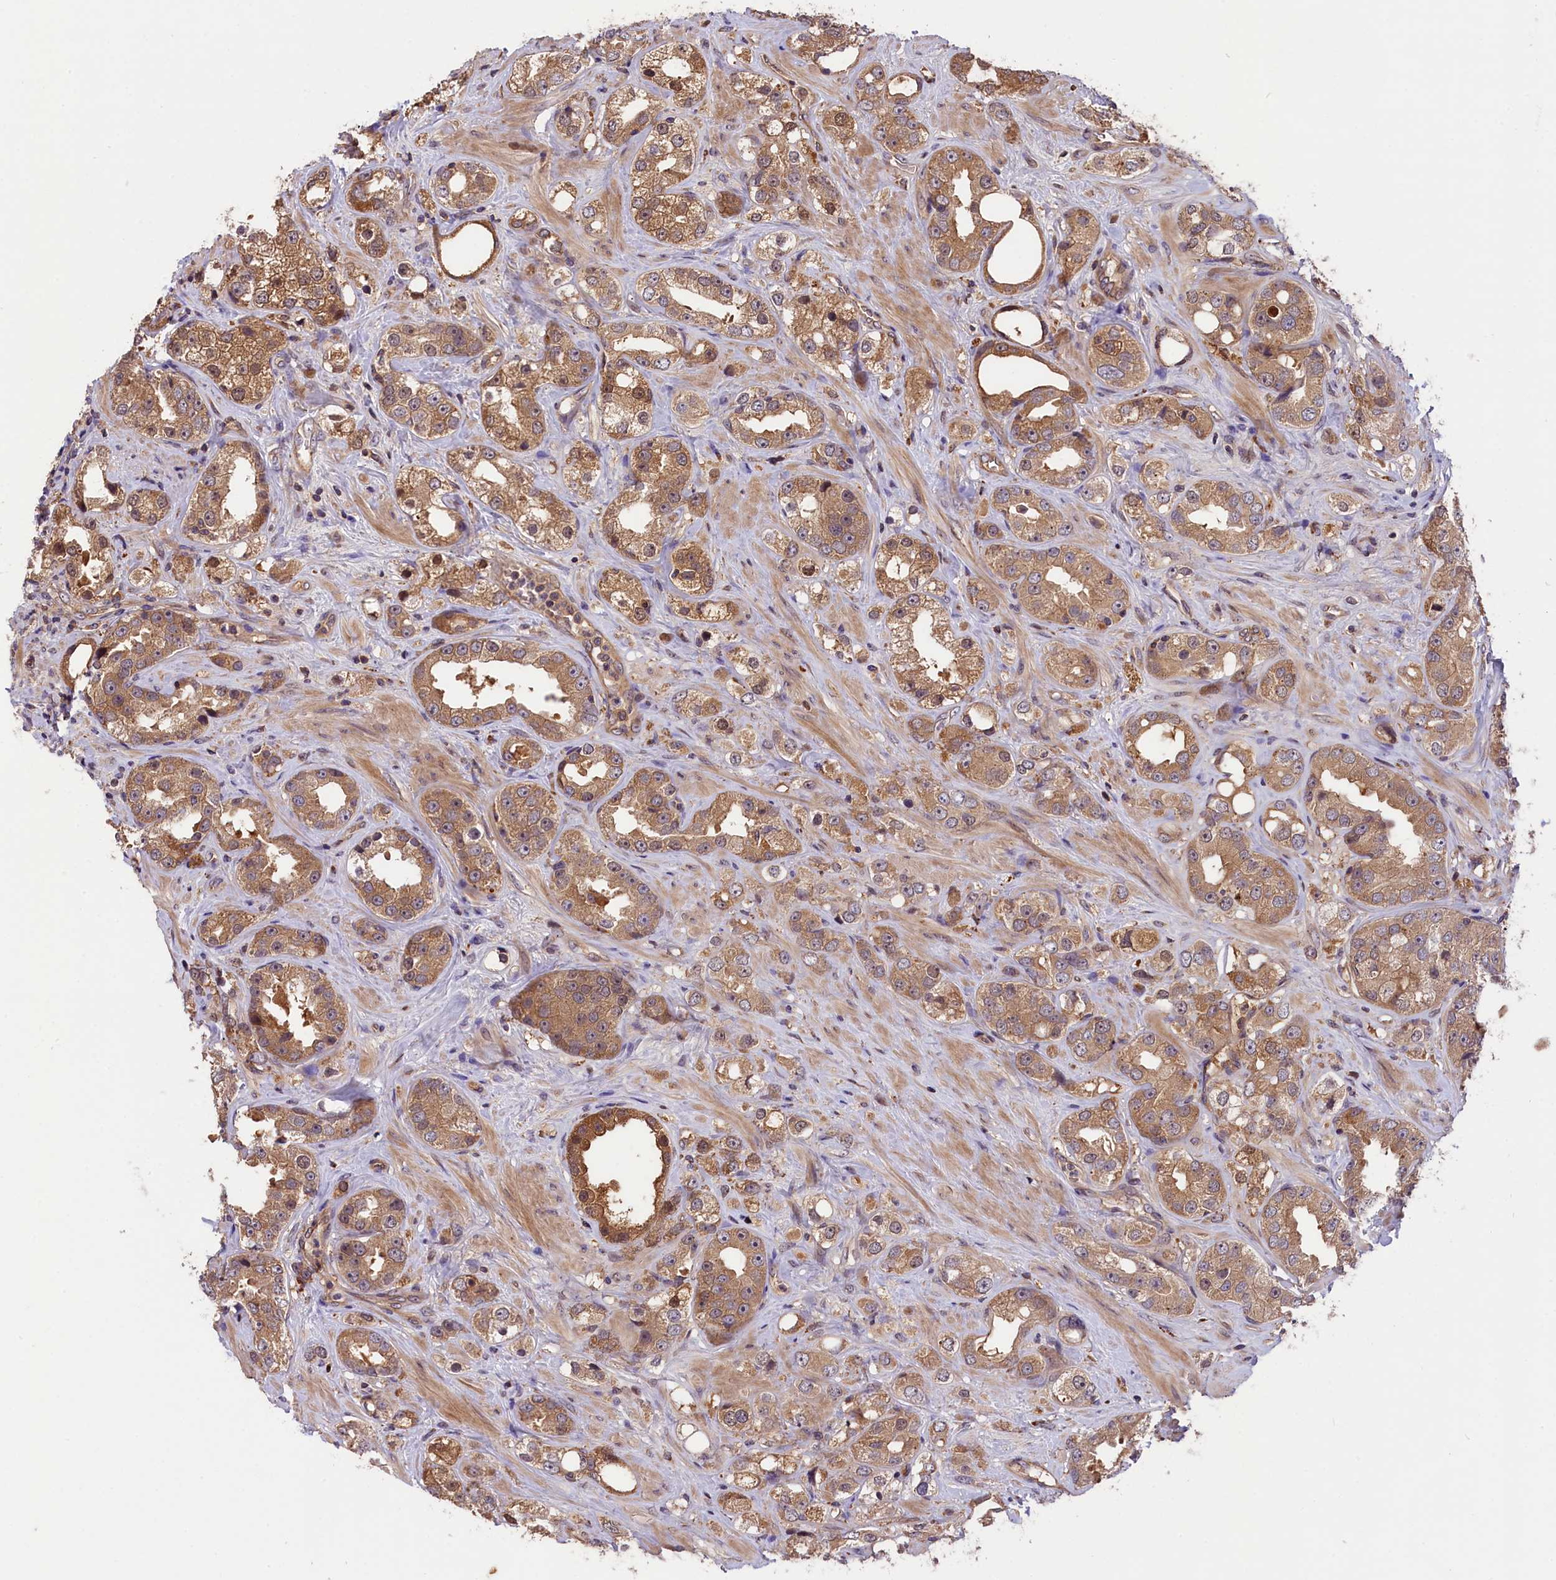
{"staining": {"intensity": "moderate", "quantity": ">75%", "location": "cytoplasmic/membranous"}, "tissue": "prostate cancer", "cell_type": "Tumor cells", "image_type": "cancer", "snomed": [{"axis": "morphology", "description": "Adenocarcinoma, NOS"}, {"axis": "topography", "description": "Prostate"}], "caption": "This image displays IHC staining of human adenocarcinoma (prostate), with medium moderate cytoplasmic/membranous positivity in about >75% of tumor cells.", "gene": "SETD6", "patient": {"sex": "male", "age": 79}}